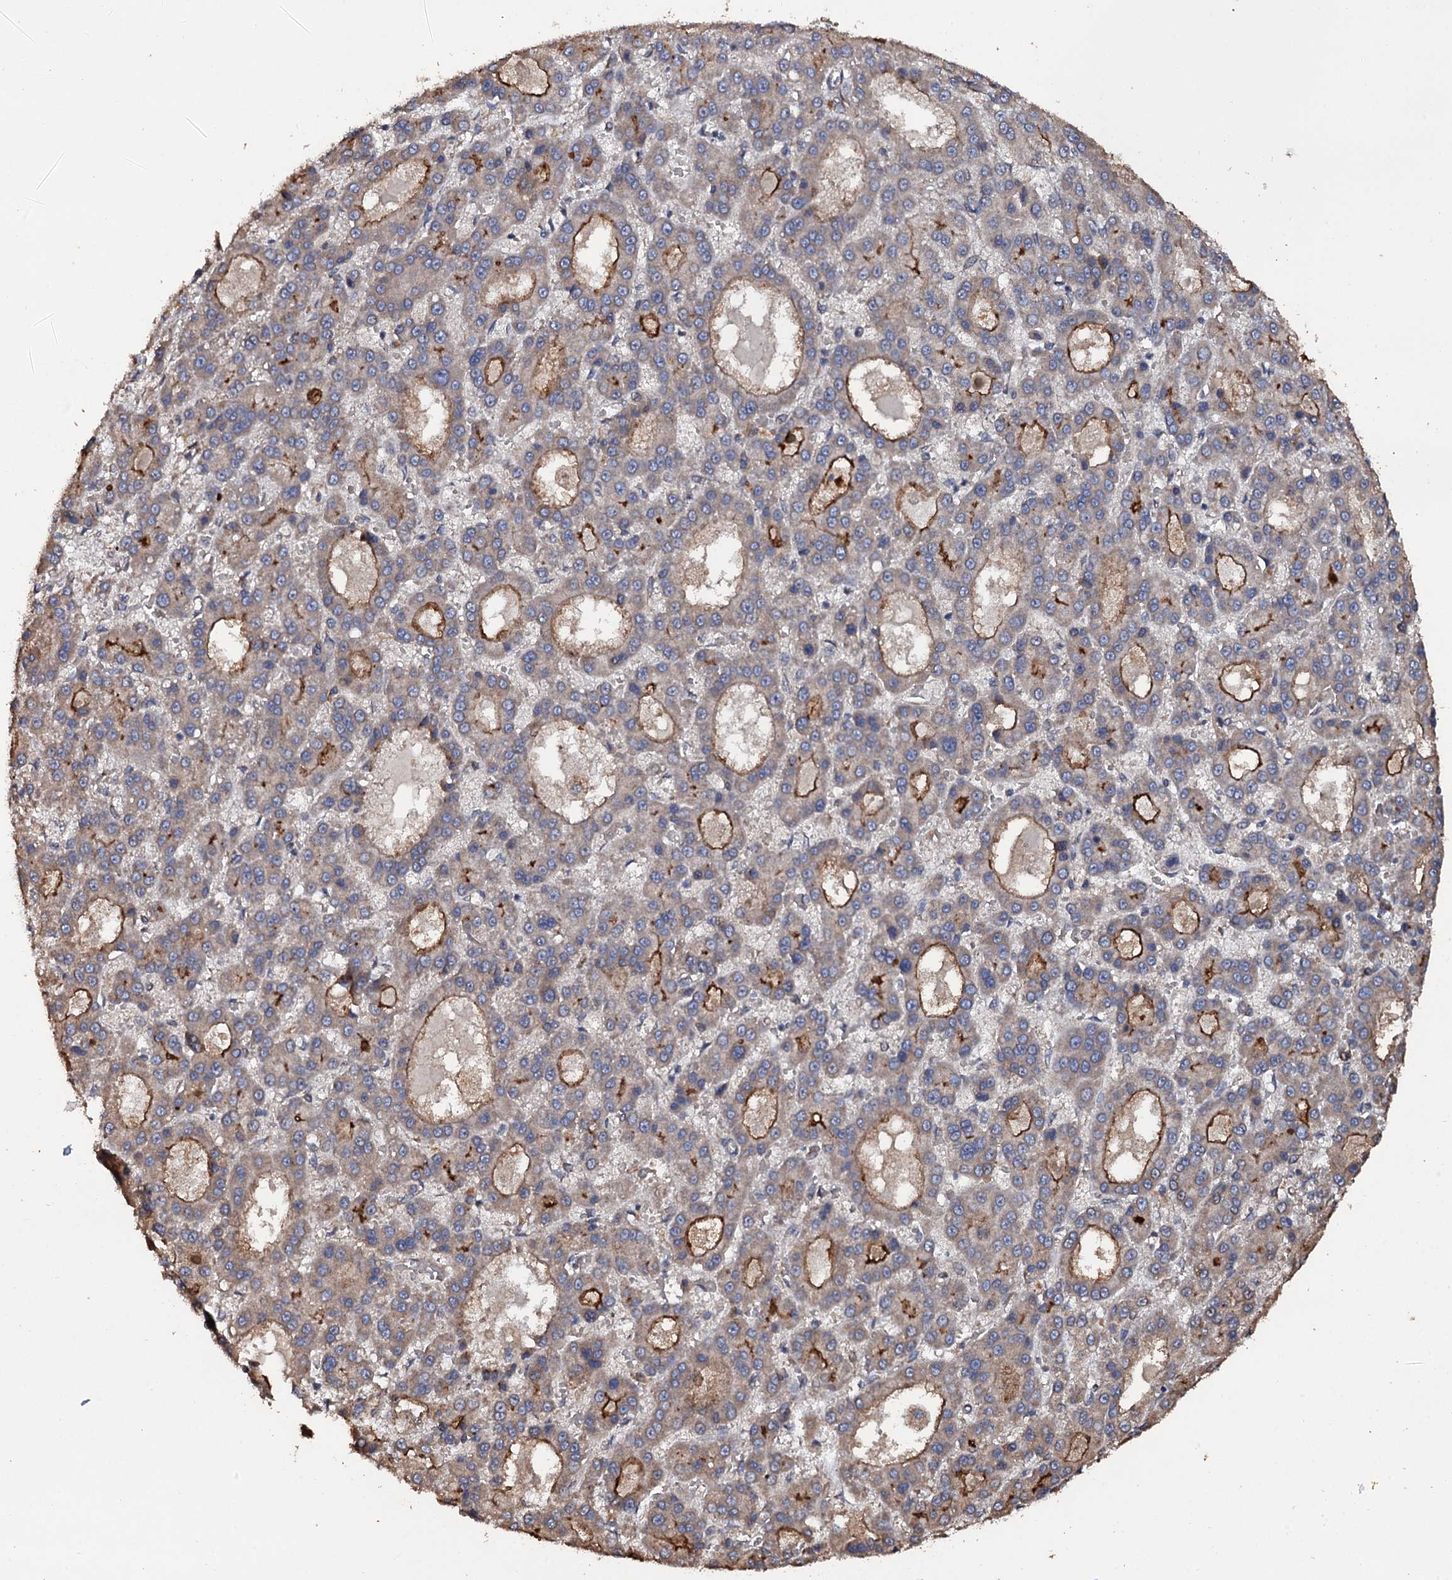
{"staining": {"intensity": "moderate", "quantity": "25%-75%", "location": "cytoplasmic/membranous"}, "tissue": "liver cancer", "cell_type": "Tumor cells", "image_type": "cancer", "snomed": [{"axis": "morphology", "description": "Carcinoma, Hepatocellular, NOS"}, {"axis": "topography", "description": "Liver"}], "caption": "IHC (DAB (3,3'-diaminobenzidine)) staining of human hepatocellular carcinoma (liver) reveals moderate cytoplasmic/membranous protein staining in approximately 25%-75% of tumor cells.", "gene": "TTC23", "patient": {"sex": "male", "age": 70}}